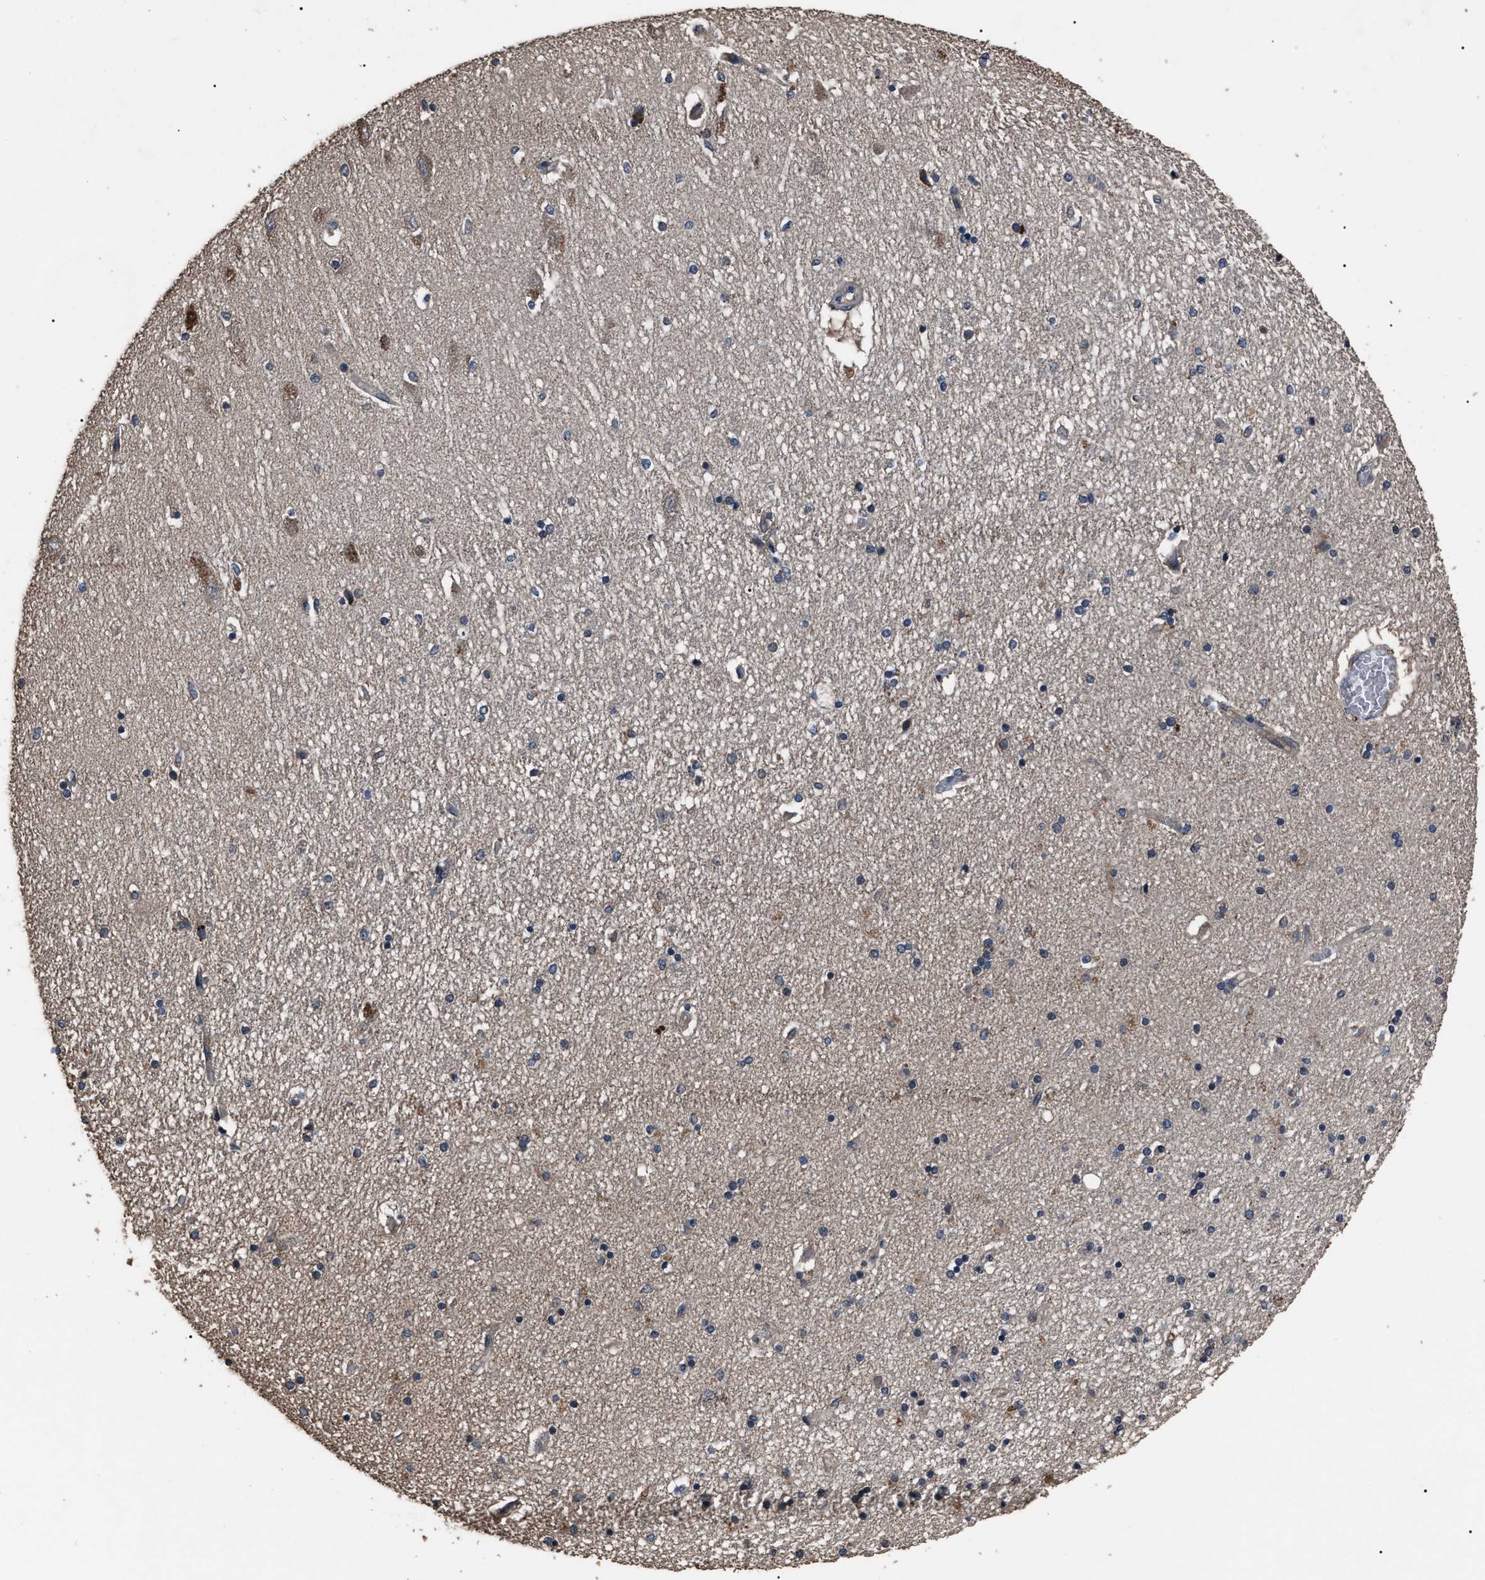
{"staining": {"intensity": "weak", "quantity": "<25%", "location": "cytoplasmic/membranous"}, "tissue": "hippocampus", "cell_type": "Glial cells", "image_type": "normal", "snomed": [{"axis": "morphology", "description": "Normal tissue, NOS"}, {"axis": "topography", "description": "Hippocampus"}], "caption": "An IHC micrograph of benign hippocampus is shown. There is no staining in glial cells of hippocampus.", "gene": "RNF216", "patient": {"sex": "female", "age": 54}}